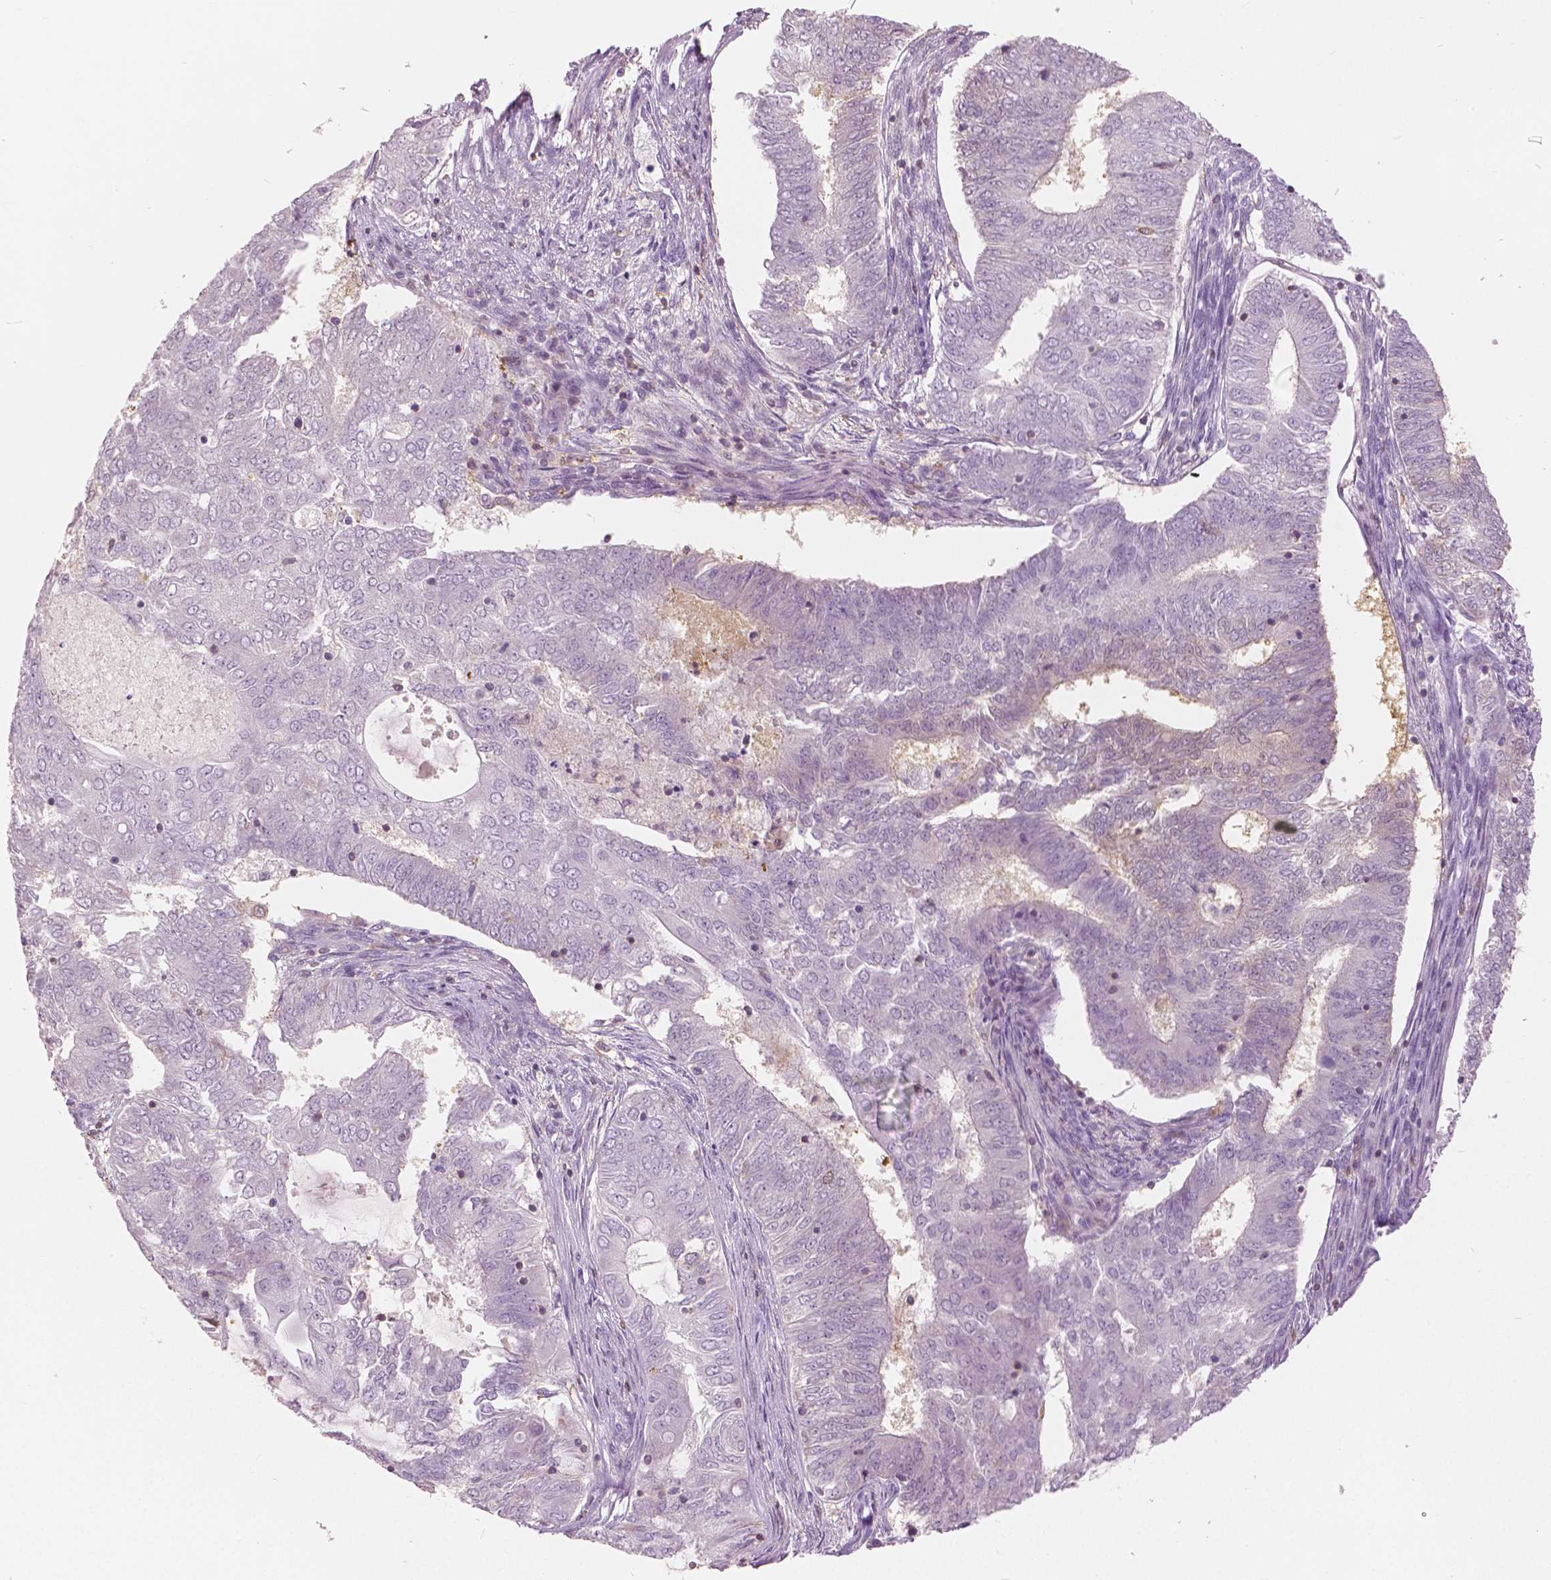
{"staining": {"intensity": "negative", "quantity": "none", "location": "none"}, "tissue": "endometrial cancer", "cell_type": "Tumor cells", "image_type": "cancer", "snomed": [{"axis": "morphology", "description": "Adenocarcinoma, NOS"}, {"axis": "topography", "description": "Endometrium"}], "caption": "This is a photomicrograph of immunohistochemistry (IHC) staining of endometrial cancer (adenocarcinoma), which shows no staining in tumor cells. The staining is performed using DAB (3,3'-diaminobenzidine) brown chromogen with nuclei counter-stained in using hematoxylin.", "gene": "GALM", "patient": {"sex": "female", "age": 62}}